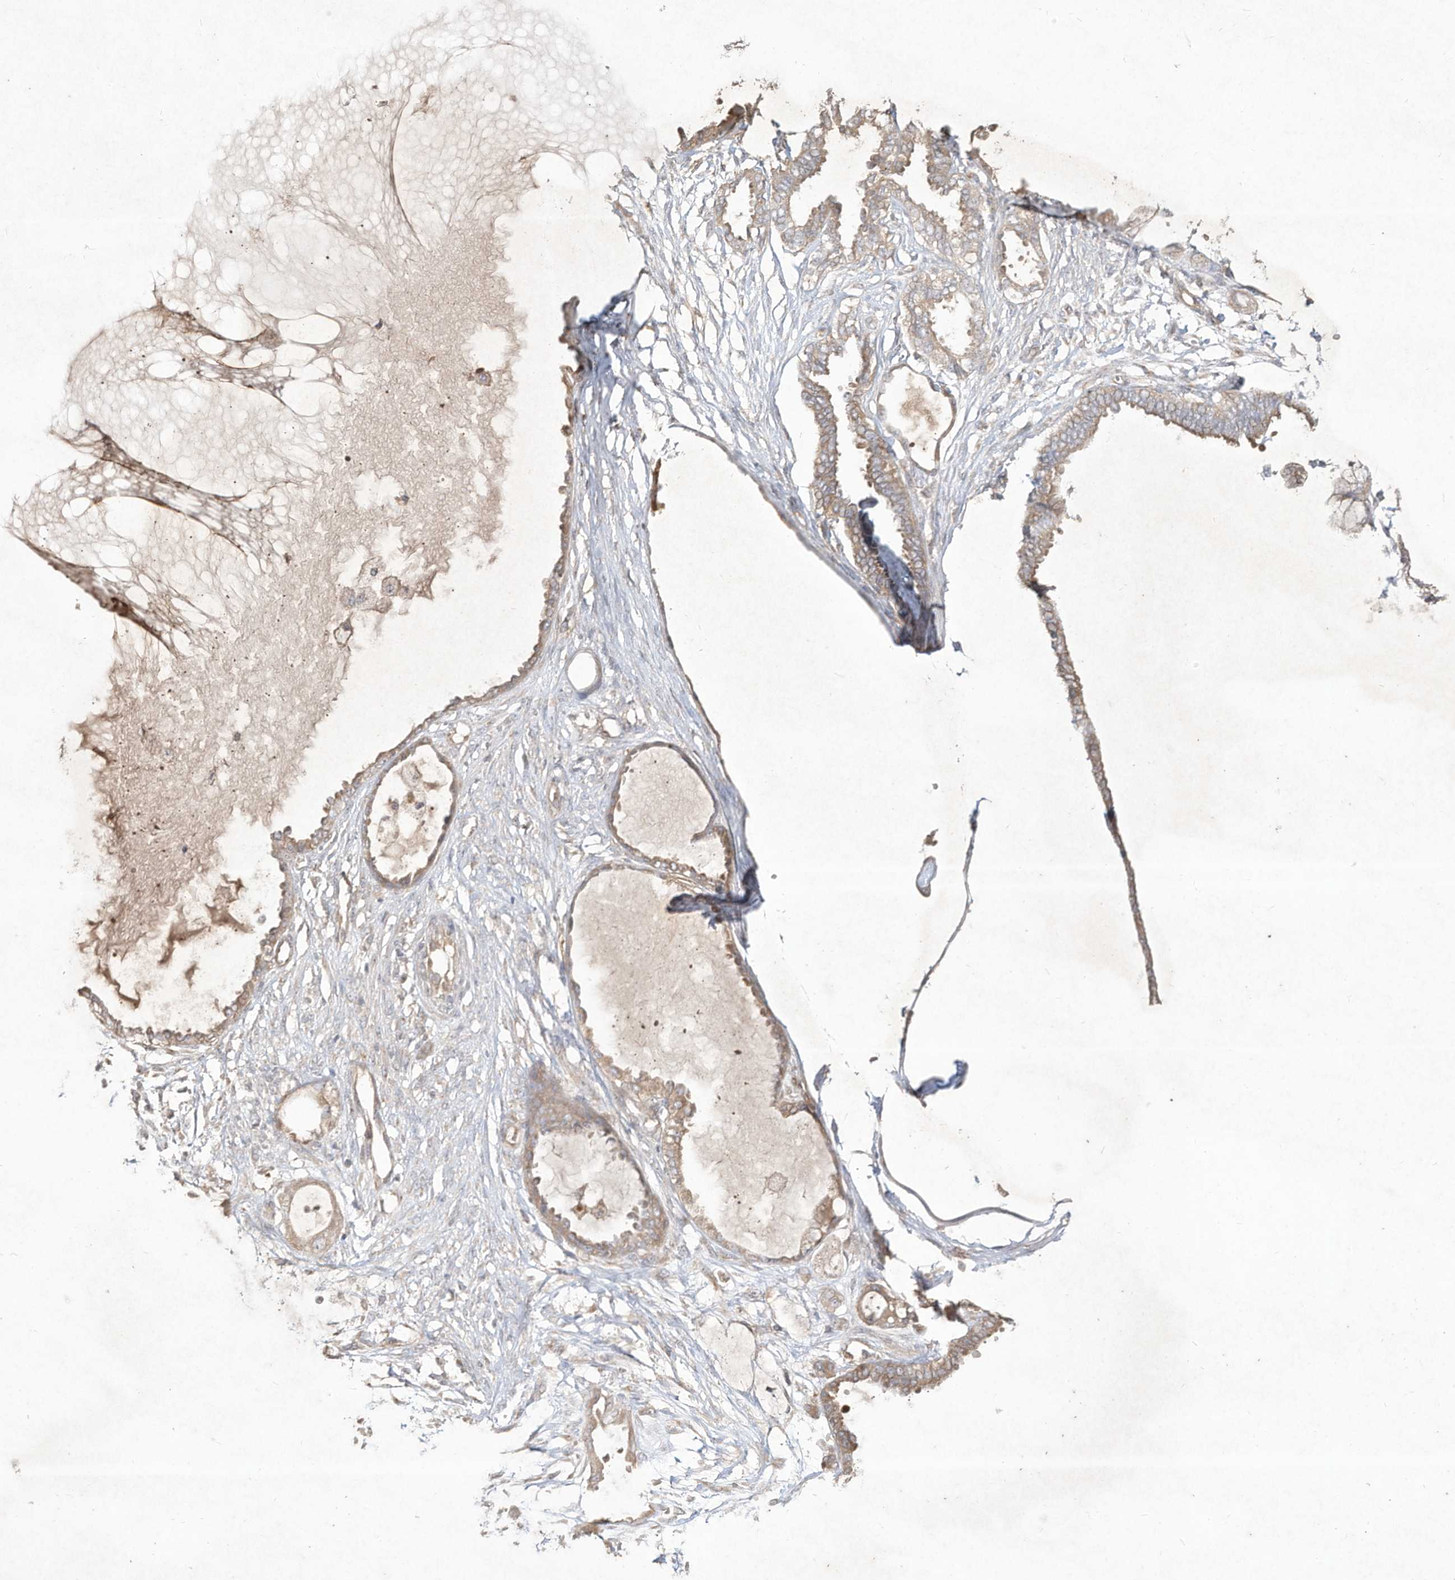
{"staining": {"intensity": "weak", "quantity": "<25%", "location": "cytoplasmic/membranous"}, "tissue": "ovarian cancer", "cell_type": "Tumor cells", "image_type": "cancer", "snomed": [{"axis": "morphology", "description": "Carcinoma, NOS"}, {"axis": "morphology", "description": "Carcinoma, endometroid"}, {"axis": "topography", "description": "Ovary"}], "caption": "Carcinoma (ovarian) stained for a protein using immunohistochemistry shows no positivity tumor cells.", "gene": "DYNC1I2", "patient": {"sex": "female", "age": 50}}